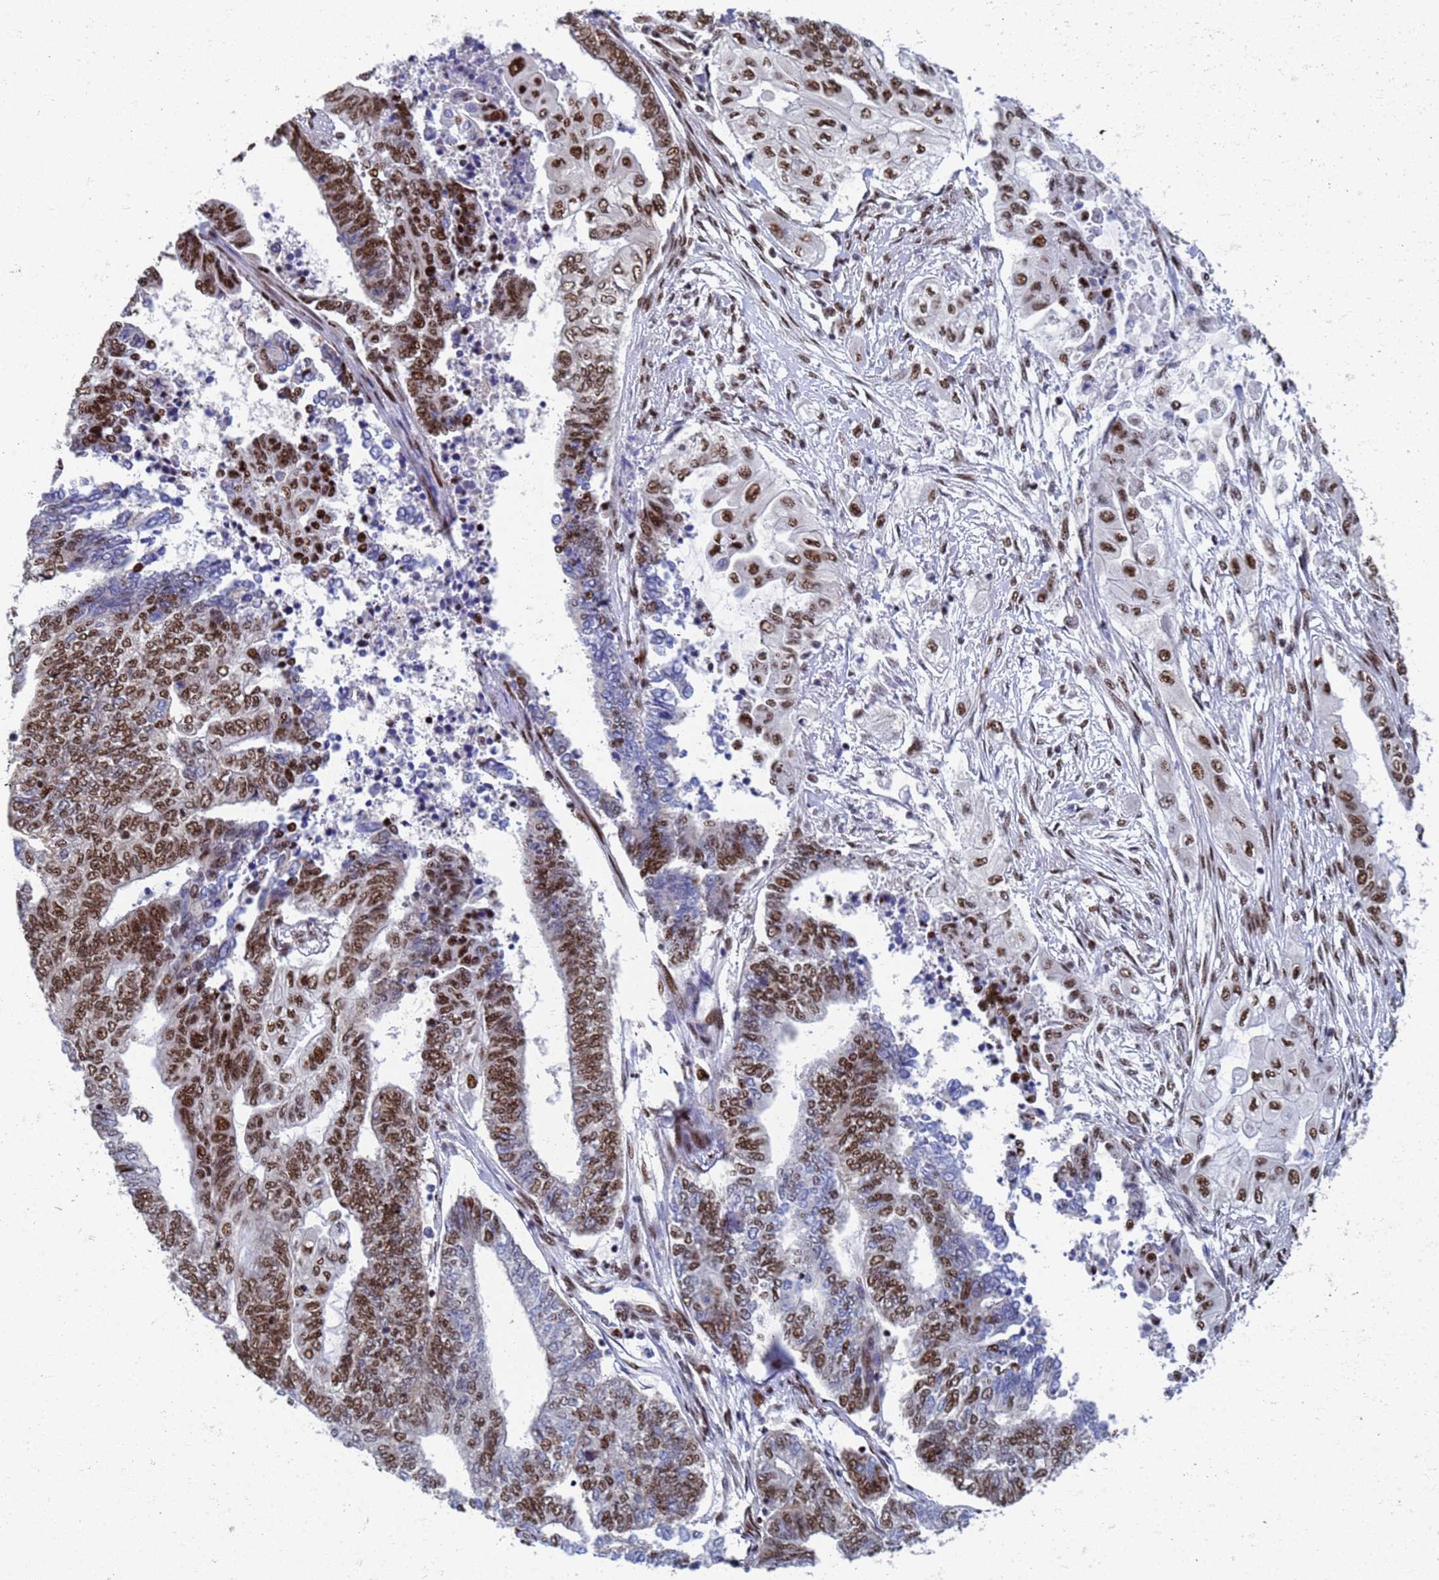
{"staining": {"intensity": "moderate", "quantity": ">75%", "location": "nuclear"}, "tissue": "endometrial cancer", "cell_type": "Tumor cells", "image_type": "cancer", "snomed": [{"axis": "morphology", "description": "Adenocarcinoma, NOS"}, {"axis": "topography", "description": "Uterus"}, {"axis": "topography", "description": "Endometrium"}], "caption": "The histopathology image reveals immunohistochemical staining of endometrial cancer (adenocarcinoma). There is moderate nuclear expression is seen in about >75% of tumor cells.", "gene": "AP5Z1", "patient": {"sex": "female", "age": 70}}